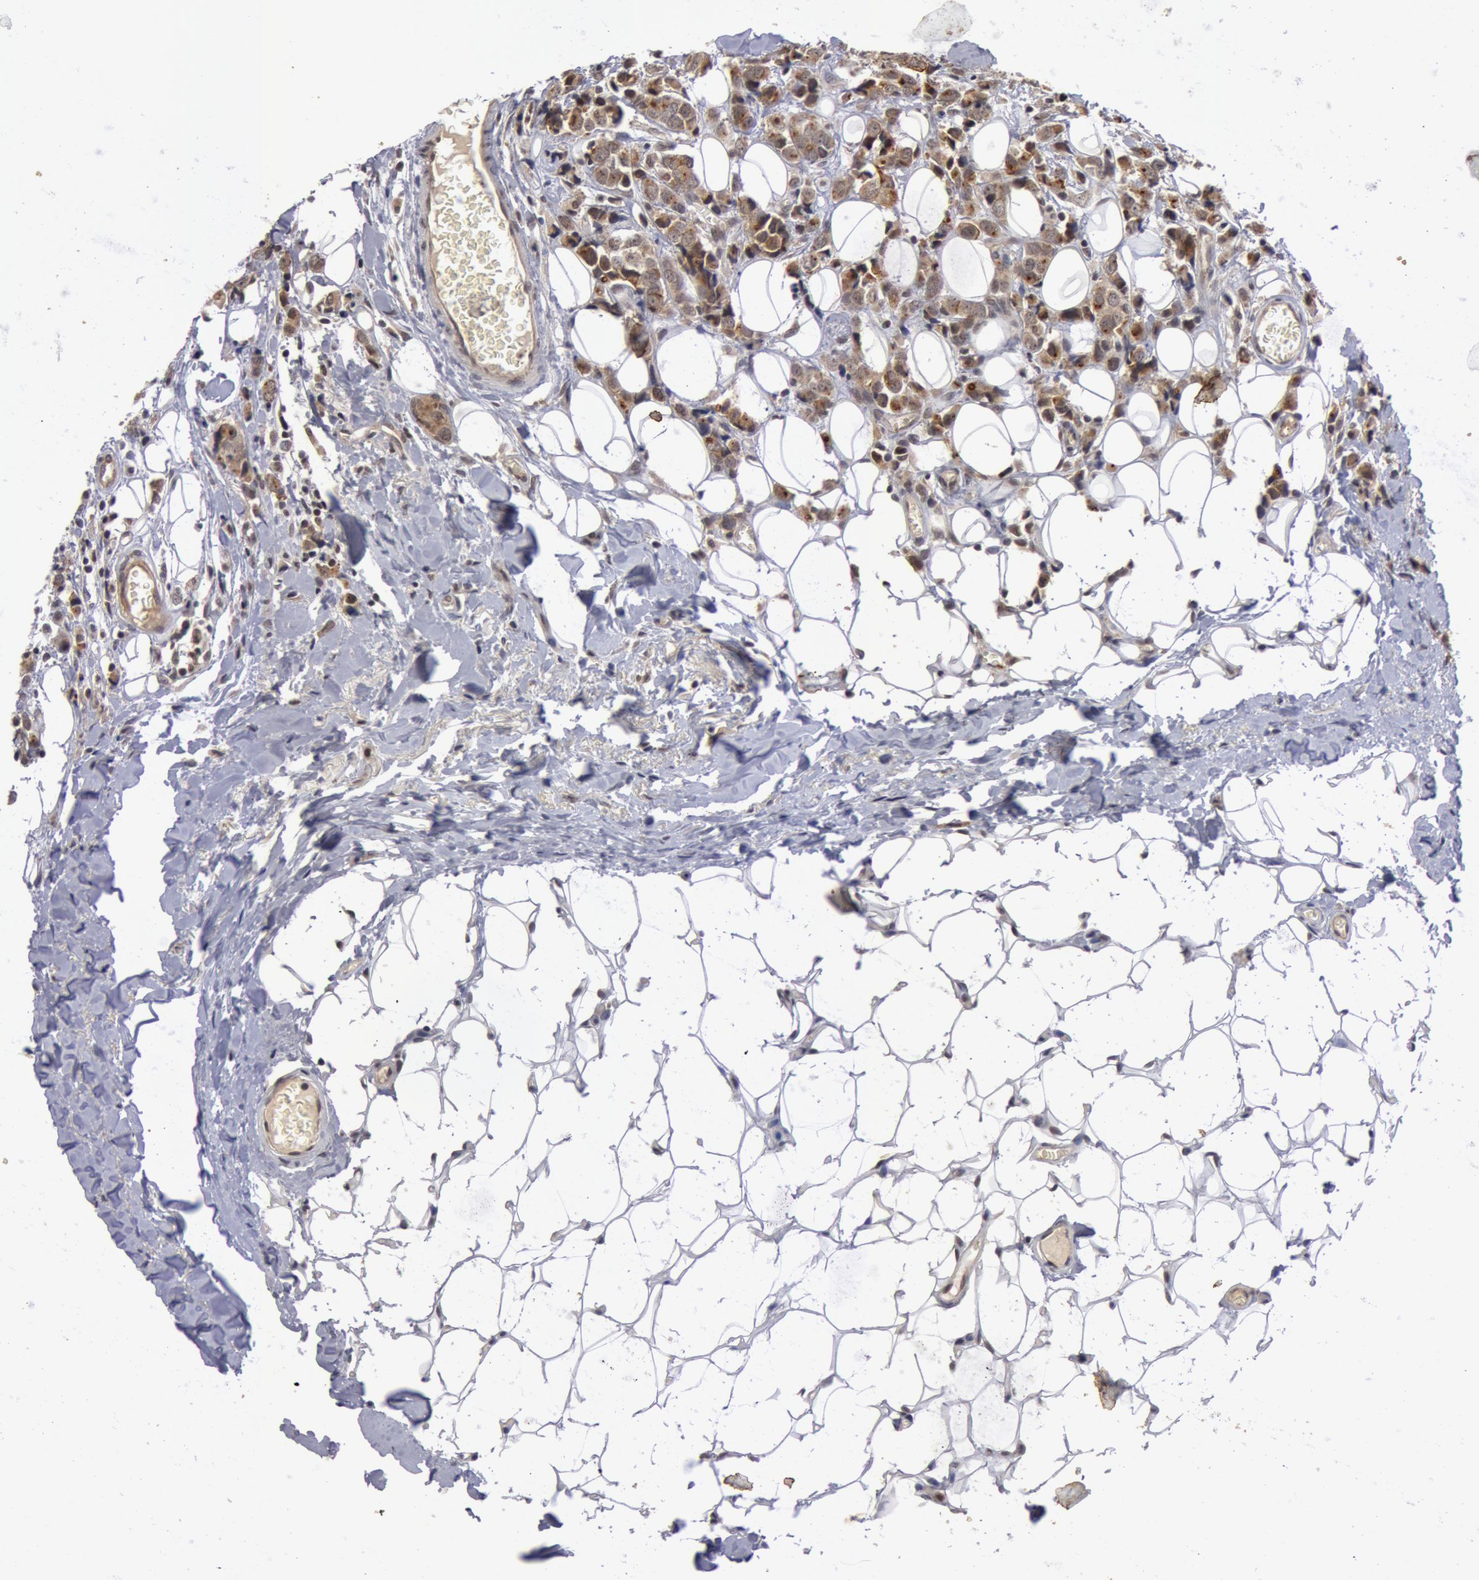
{"staining": {"intensity": "moderate", "quantity": "25%-75%", "location": "cytoplasmic/membranous"}, "tissue": "breast cancer", "cell_type": "Tumor cells", "image_type": "cancer", "snomed": [{"axis": "morphology", "description": "Lobular carcinoma"}, {"axis": "topography", "description": "Breast"}], "caption": "Human breast lobular carcinoma stained with a protein marker demonstrates moderate staining in tumor cells.", "gene": "SYTL4", "patient": {"sex": "female", "age": 57}}